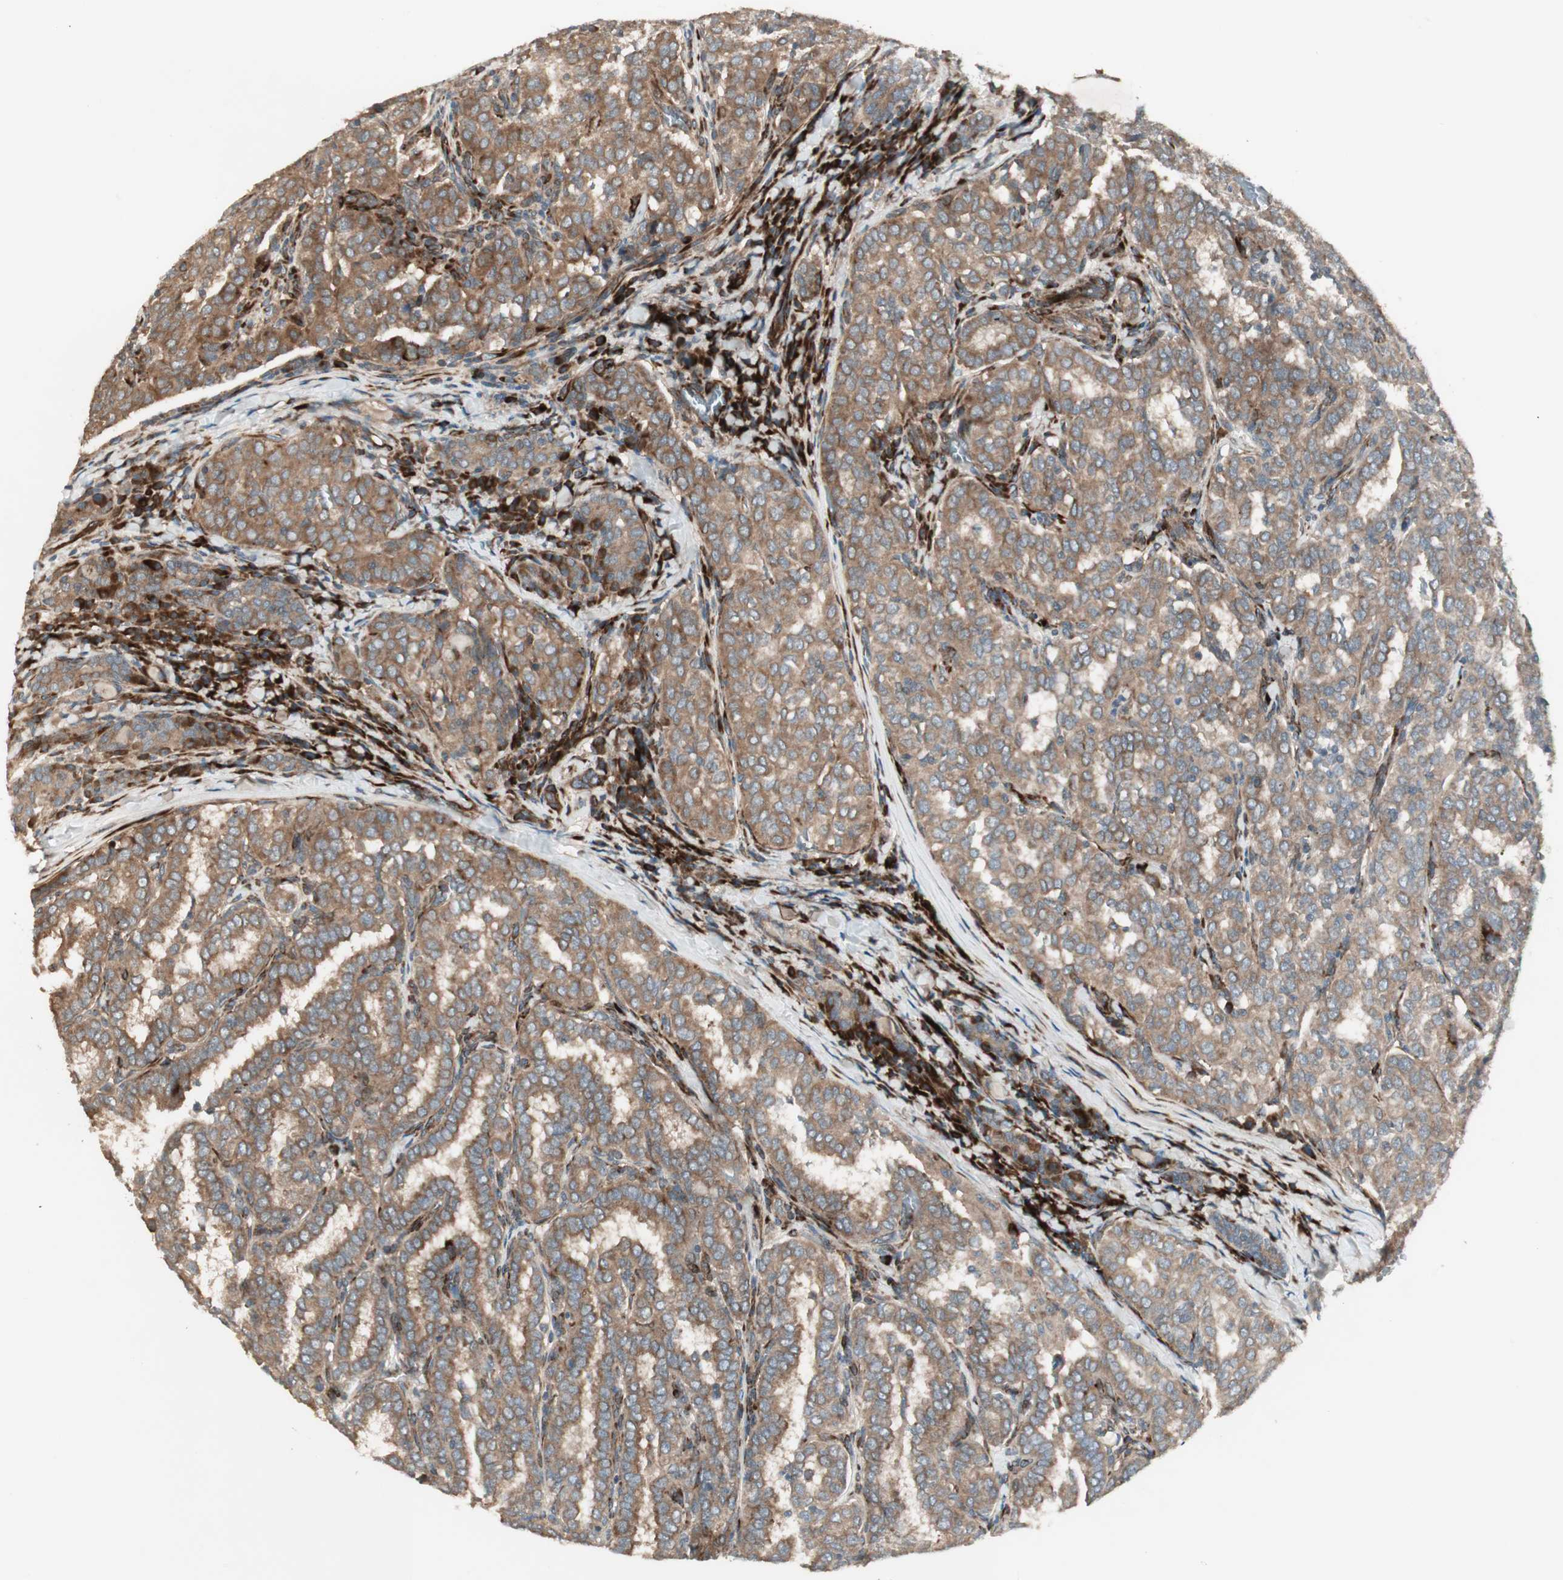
{"staining": {"intensity": "moderate", "quantity": ">75%", "location": "cytoplasmic/membranous"}, "tissue": "thyroid cancer", "cell_type": "Tumor cells", "image_type": "cancer", "snomed": [{"axis": "morphology", "description": "Papillary adenocarcinoma, NOS"}, {"axis": "topography", "description": "Thyroid gland"}], "caption": "Immunohistochemistry (IHC) (DAB (3,3'-diaminobenzidine)) staining of human thyroid cancer exhibits moderate cytoplasmic/membranous protein staining in approximately >75% of tumor cells.", "gene": "PPP2R5E", "patient": {"sex": "female", "age": 30}}